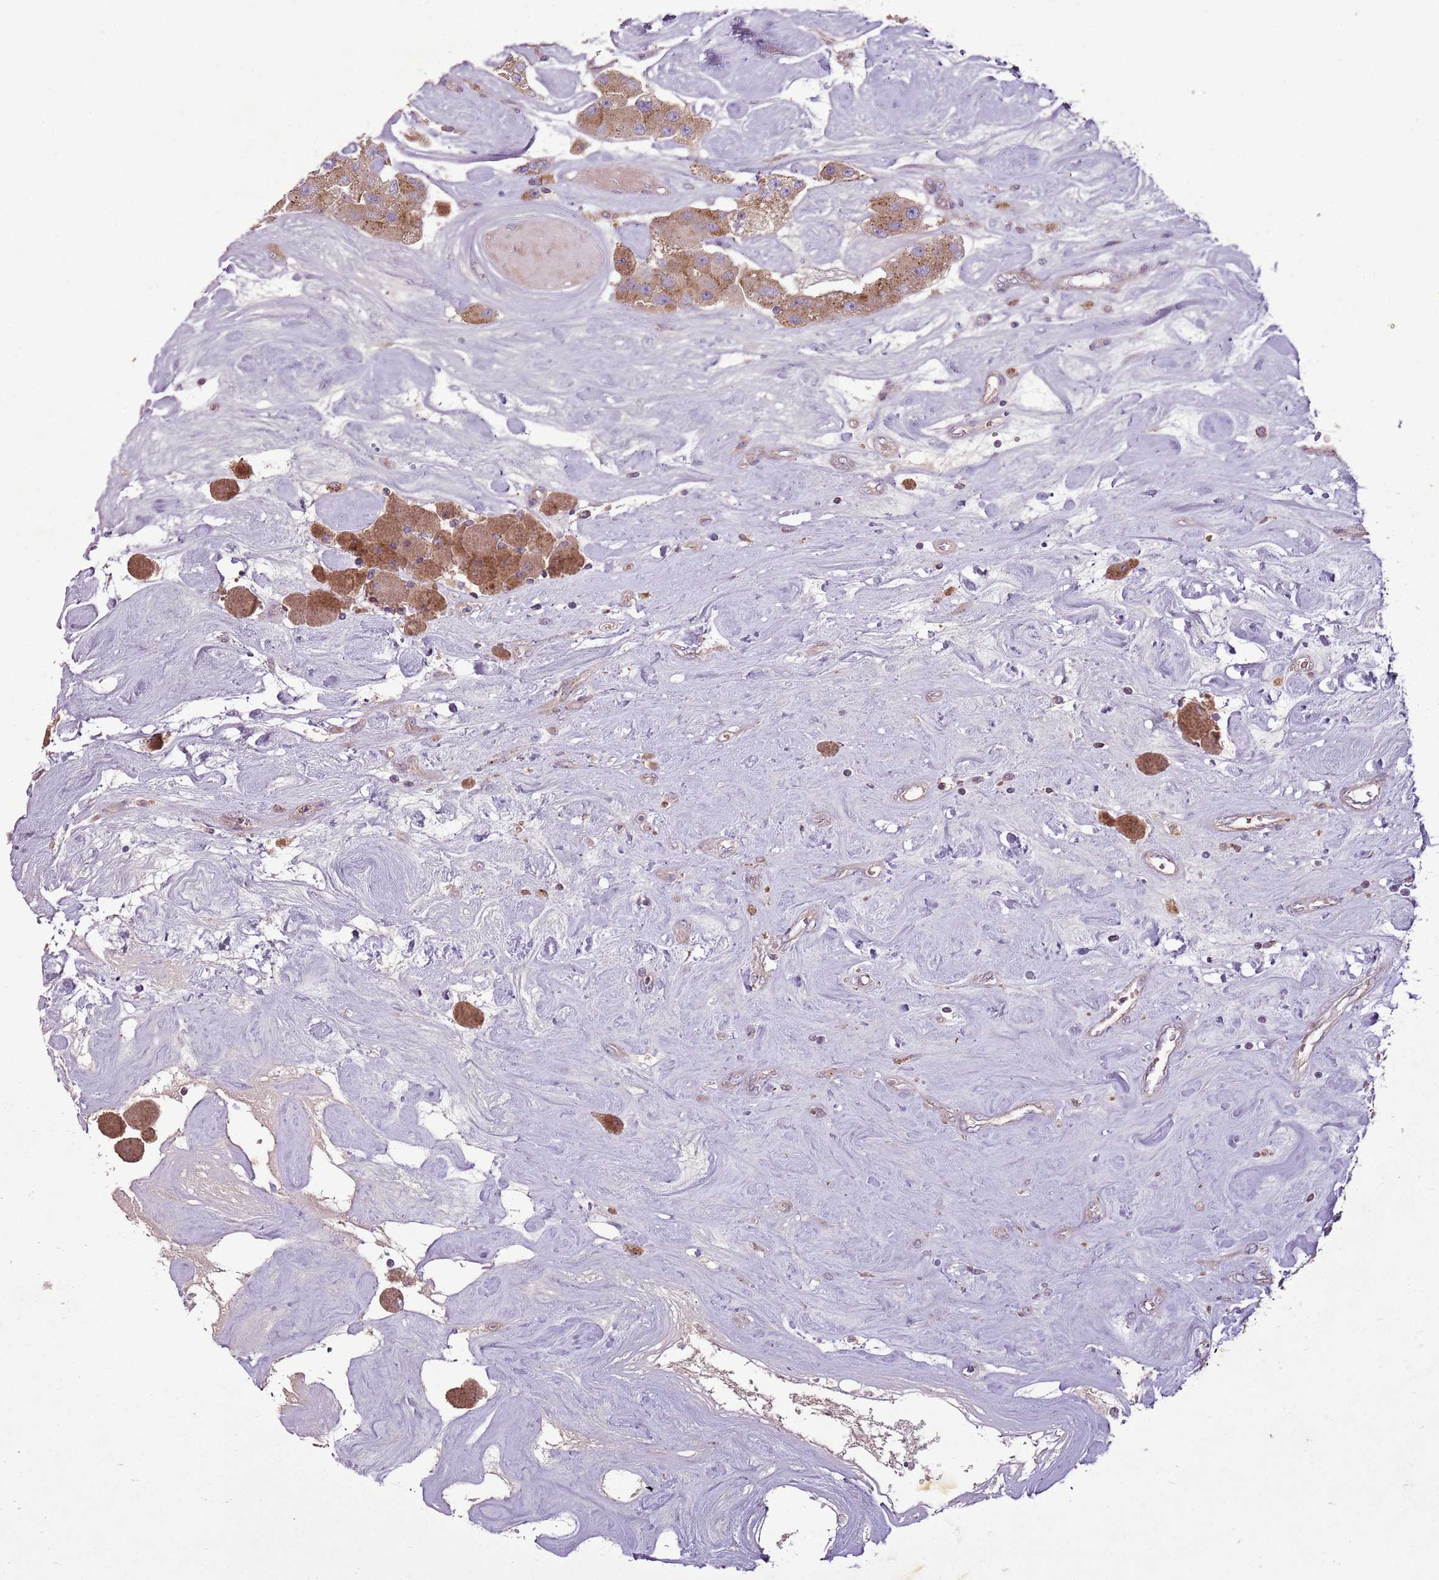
{"staining": {"intensity": "moderate", "quantity": ">75%", "location": "cytoplasmic/membranous"}, "tissue": "carcinoid", "cell_type": "Tumor cells", "image_type": "cancer", "snomed": [{"axis": "morphology", "description": "Carcinoid, malignant, NOS"}, {"axis": "topography", "description": "Pancreas"}], "caption": "Carcinoid tissue exhibits moderate cytoplasmic/membranous staining in about >75% of tumor cells", "gene": "ANKRD24", "patient": {"sex": "male", "age": 41}}